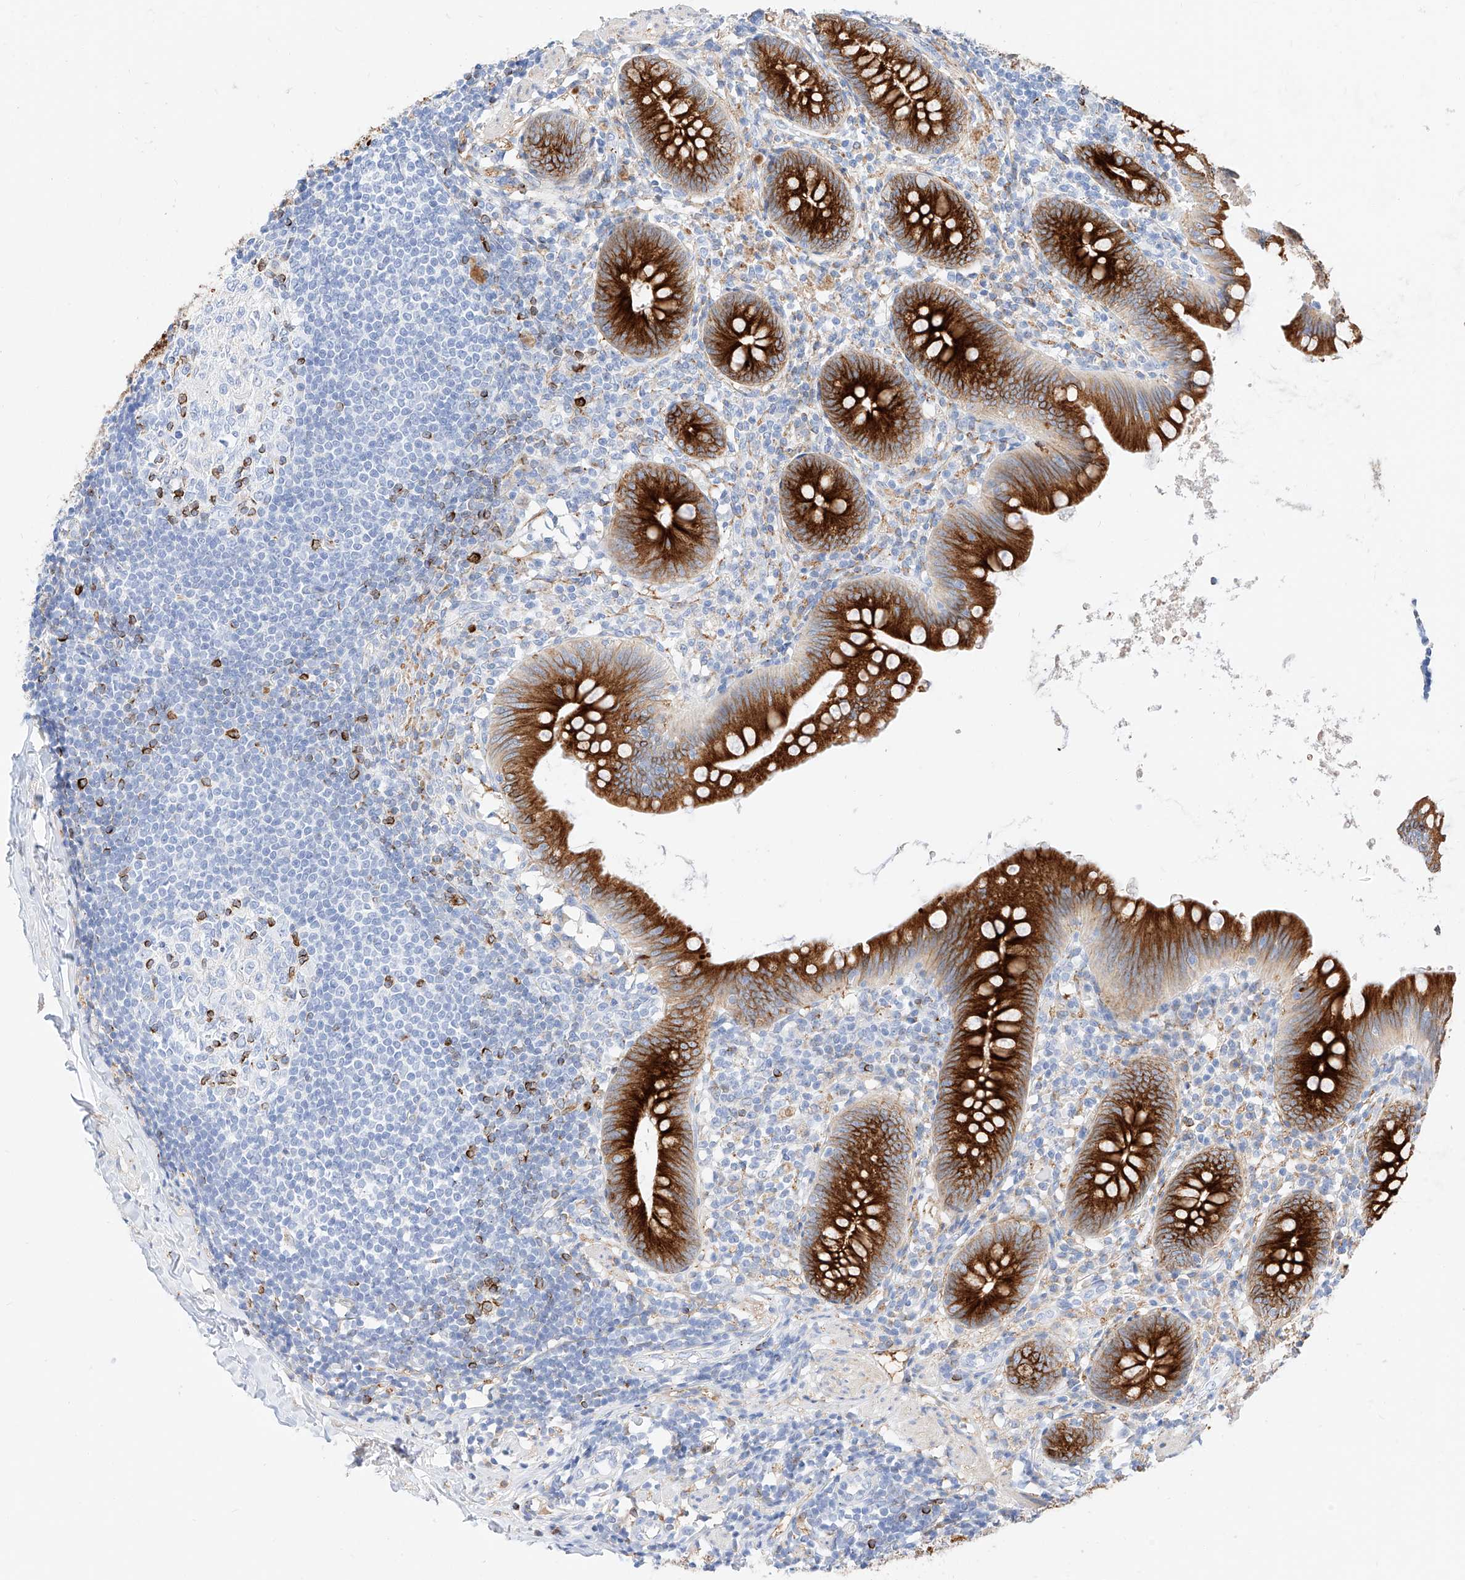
{"staining": {"intensity": "strong", "quantity": ">75%", "location": "cytoplasmic/membranous"}, "tissue": "appendix", "cell_type": "Glandular cells", "image_type": "normal", "snomed": [{"axis": "morphology", "description": "Normal tissue, NOS"}, {"axis": "topography", "description": "Appendix"}], "caption": "Glandular cells reveal high levels of strong cytoplasmic/membranous expression in about >75% of cells in normal human appendix.", "gene": "MAP7", "patient": {"sex": "female", "age": 62}}